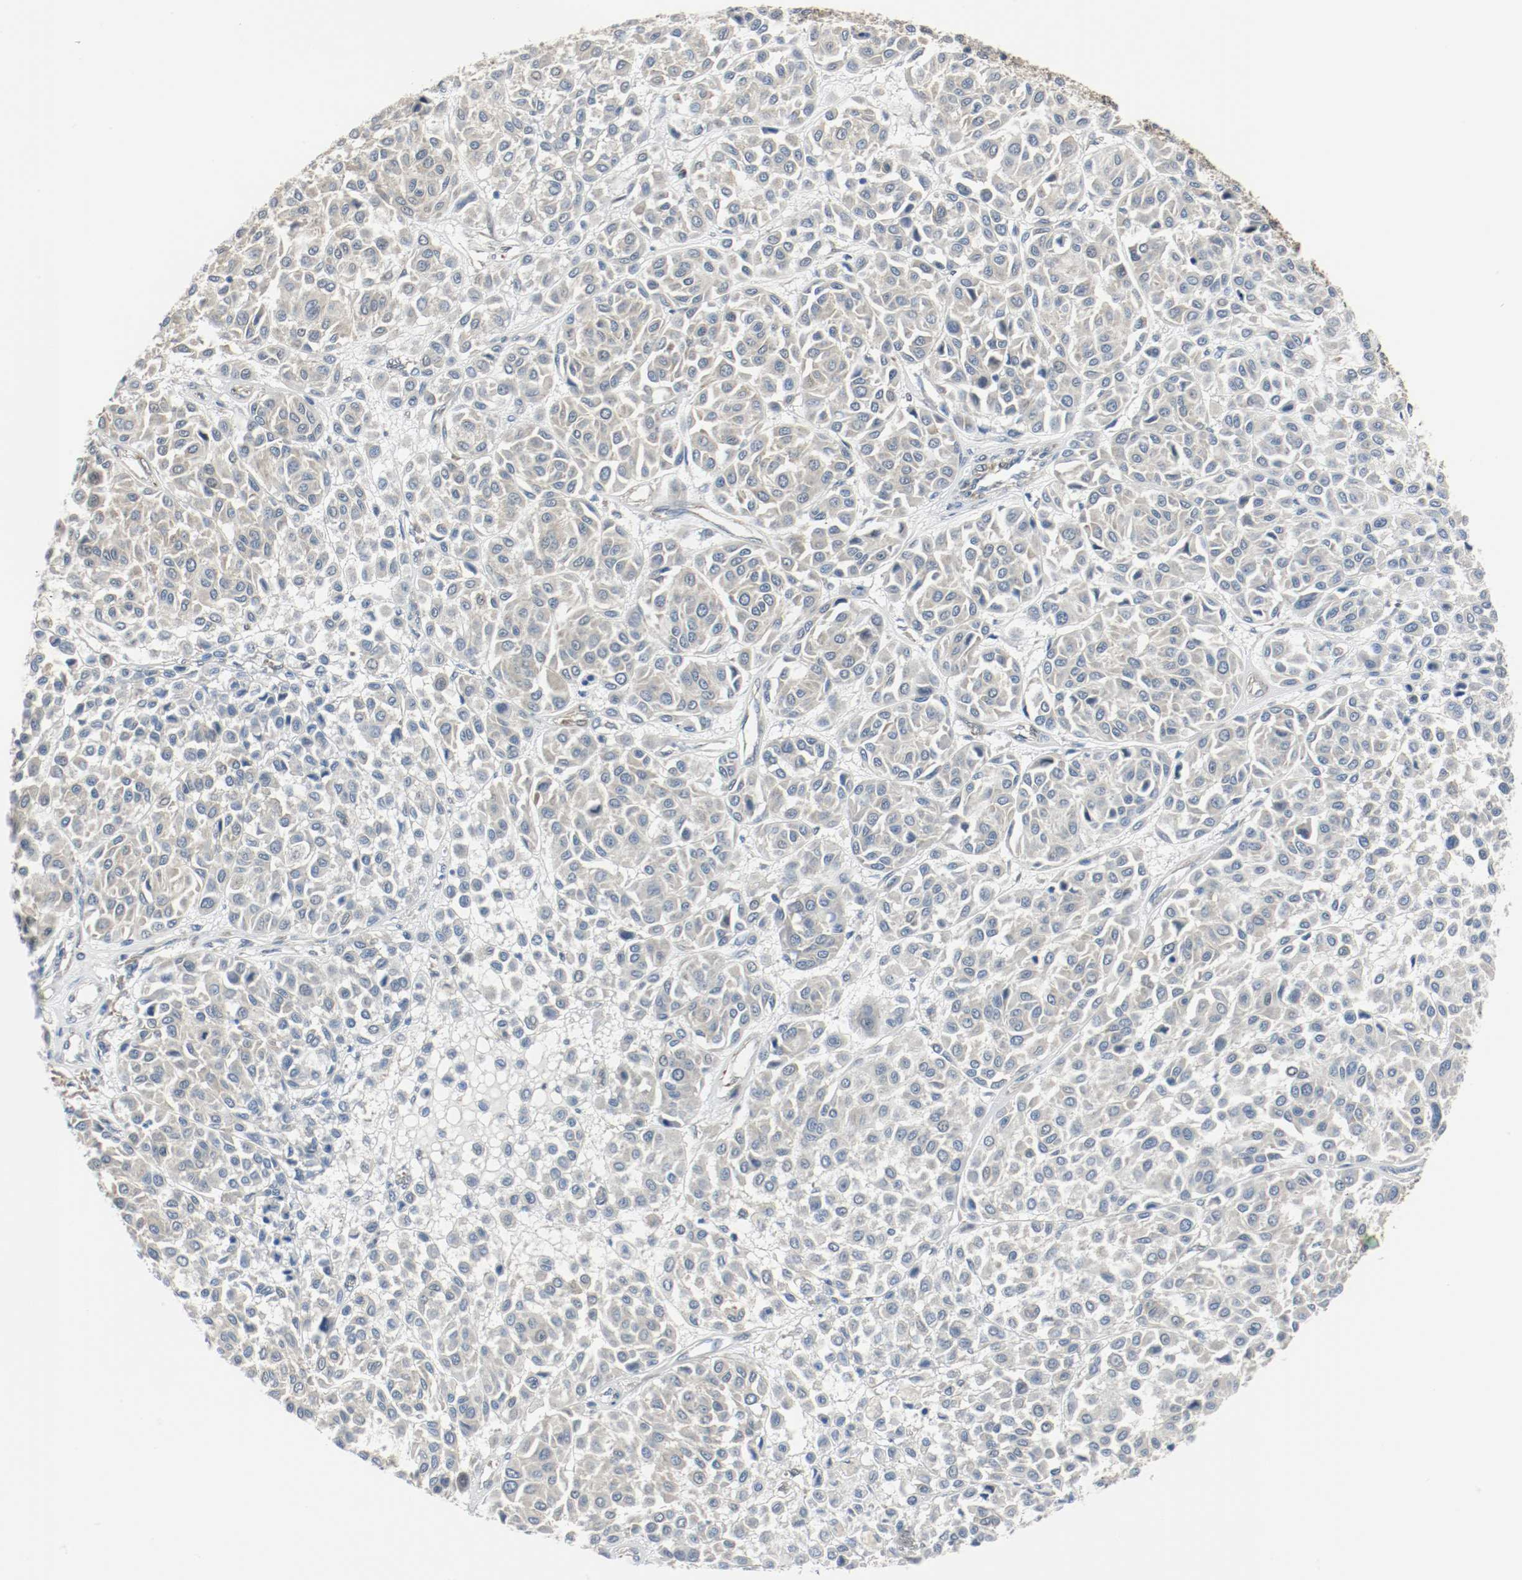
{"staining": {"intensity": "weak", "quantity": ">75%", "location": "cytoplasmic/membranous,nuclear"}, "tissue": "melanoma", "cell_type": "Tumor cells", "image_type": "cancer", "snomed": [{"axis": "morphology", "description": "Malignant melanoma, Metastatic site"}, {"axis": "topography", "description": "Soft tissue"}], "caption": "Protein expression by IHC demonstrates weak cytoplasmic/membranous and nuclear expression in approximately >75% of tumor cells in melanoma.", "gene": "PPME1", "patient": {"sex": "male", "age": 41}}